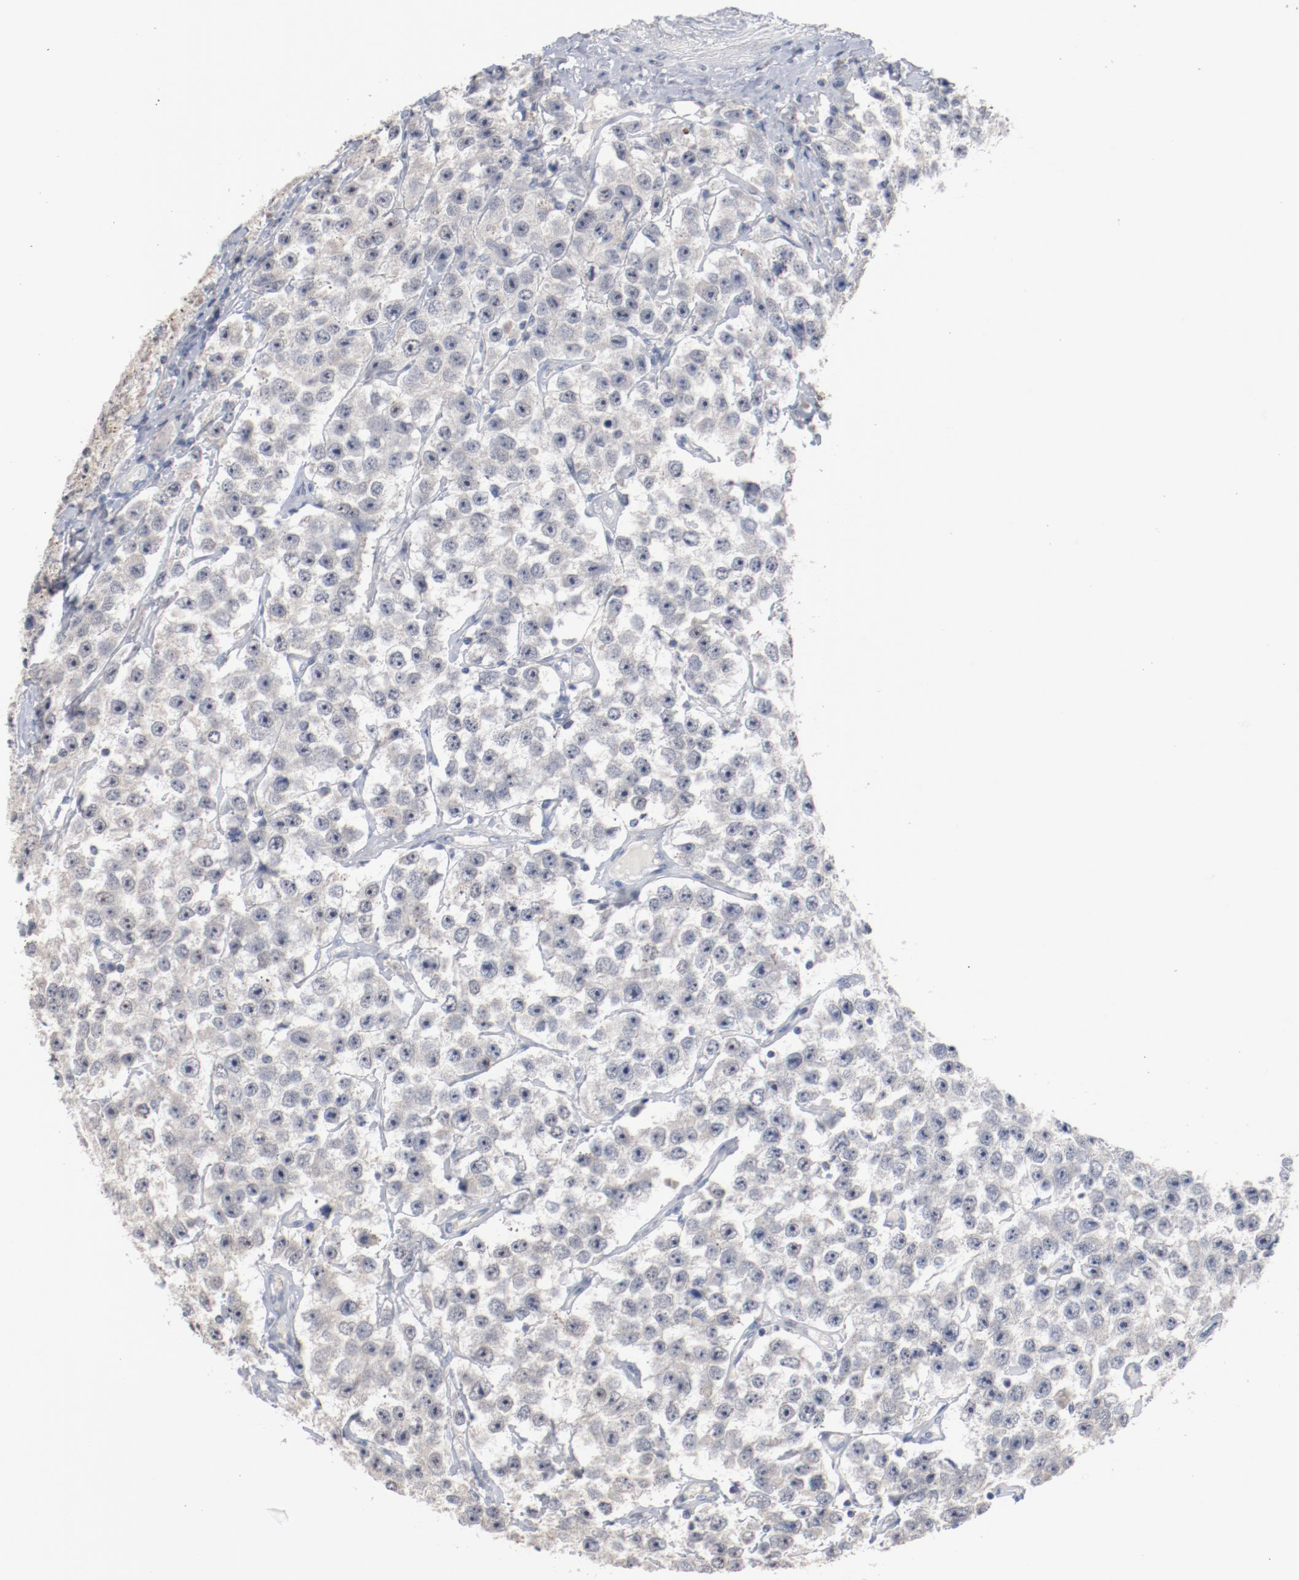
{"staining": {"intensity": "negative", "quantity": "none", "location": "none"}, "tissue": "testis cancer", "cell_type": "Tumor cells", "image_type": "cancer", "snomed": [{"axis": "morphology", "description": "Seminoma, NOS"}, {"axis": "topography", "description": "Testis"}], "caption": "High magnification brightfield microscopy of testis cancer (seminoma) stained with DAB (brown) and counterstained with hematoxylin (blue): tumor cells show no significant positivity. (Immunohistochemistry (ihc), brightfield microscopy, high magnification).", "gene": "ERICH1", "patient": {"sex": "male", "age": 52}}